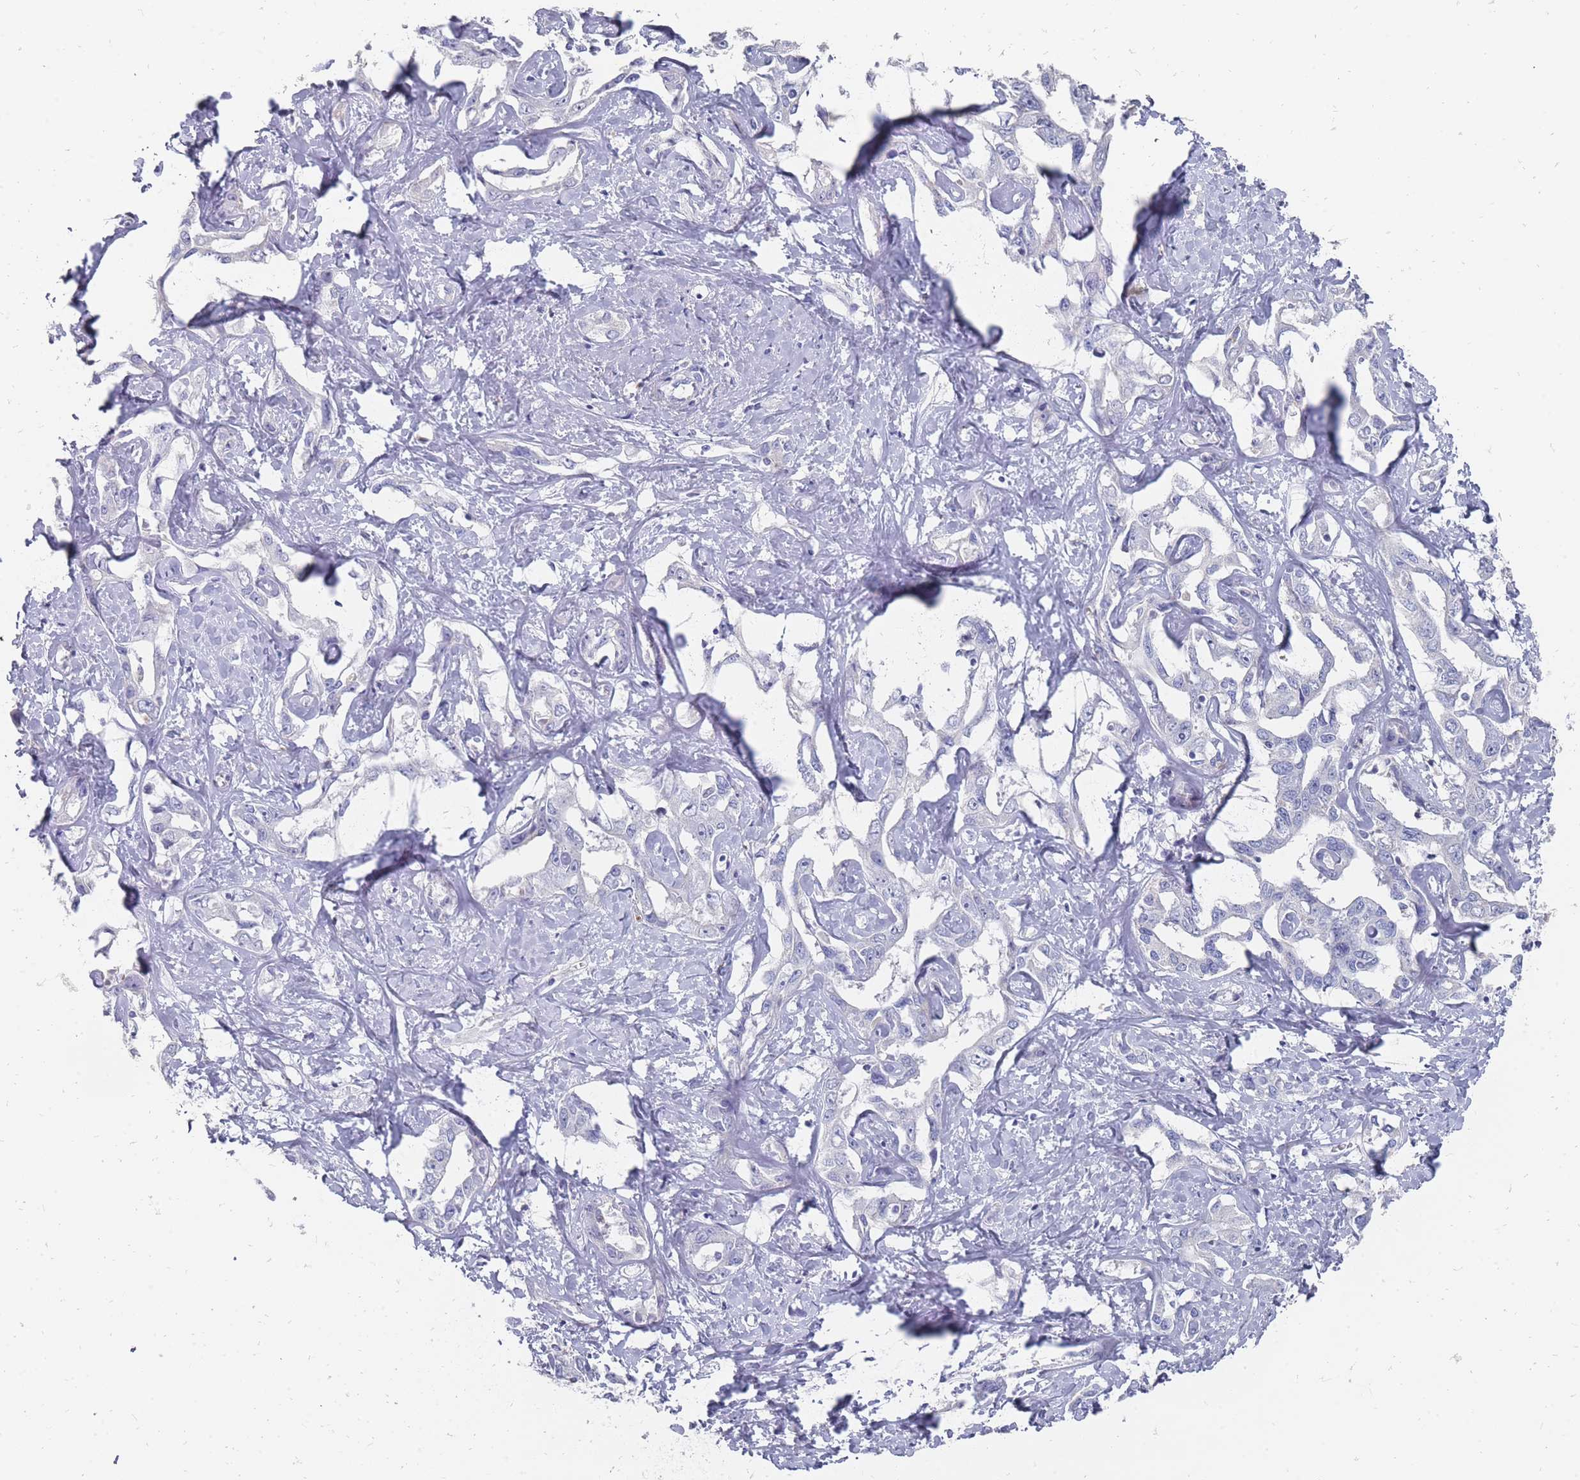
{"staining": {"intensity": "negative", "quantity": "none", "location": "none"}, "tissue": "liver cancer", "cell_type": "Tumor cells", "image_type": "cancer", "snomed": [{"axis": "morphology", "description": "Cholangiocarcinoma"}, {"axis": "topography", "description": "Liver"}], "caption": "An immunohistochemistry histopathology image of liver cancer is shown. There is no staining in tumor cells of liver cancer.", "gene": "OTULINL", "patient": {"sex": "male", "age": 59}}